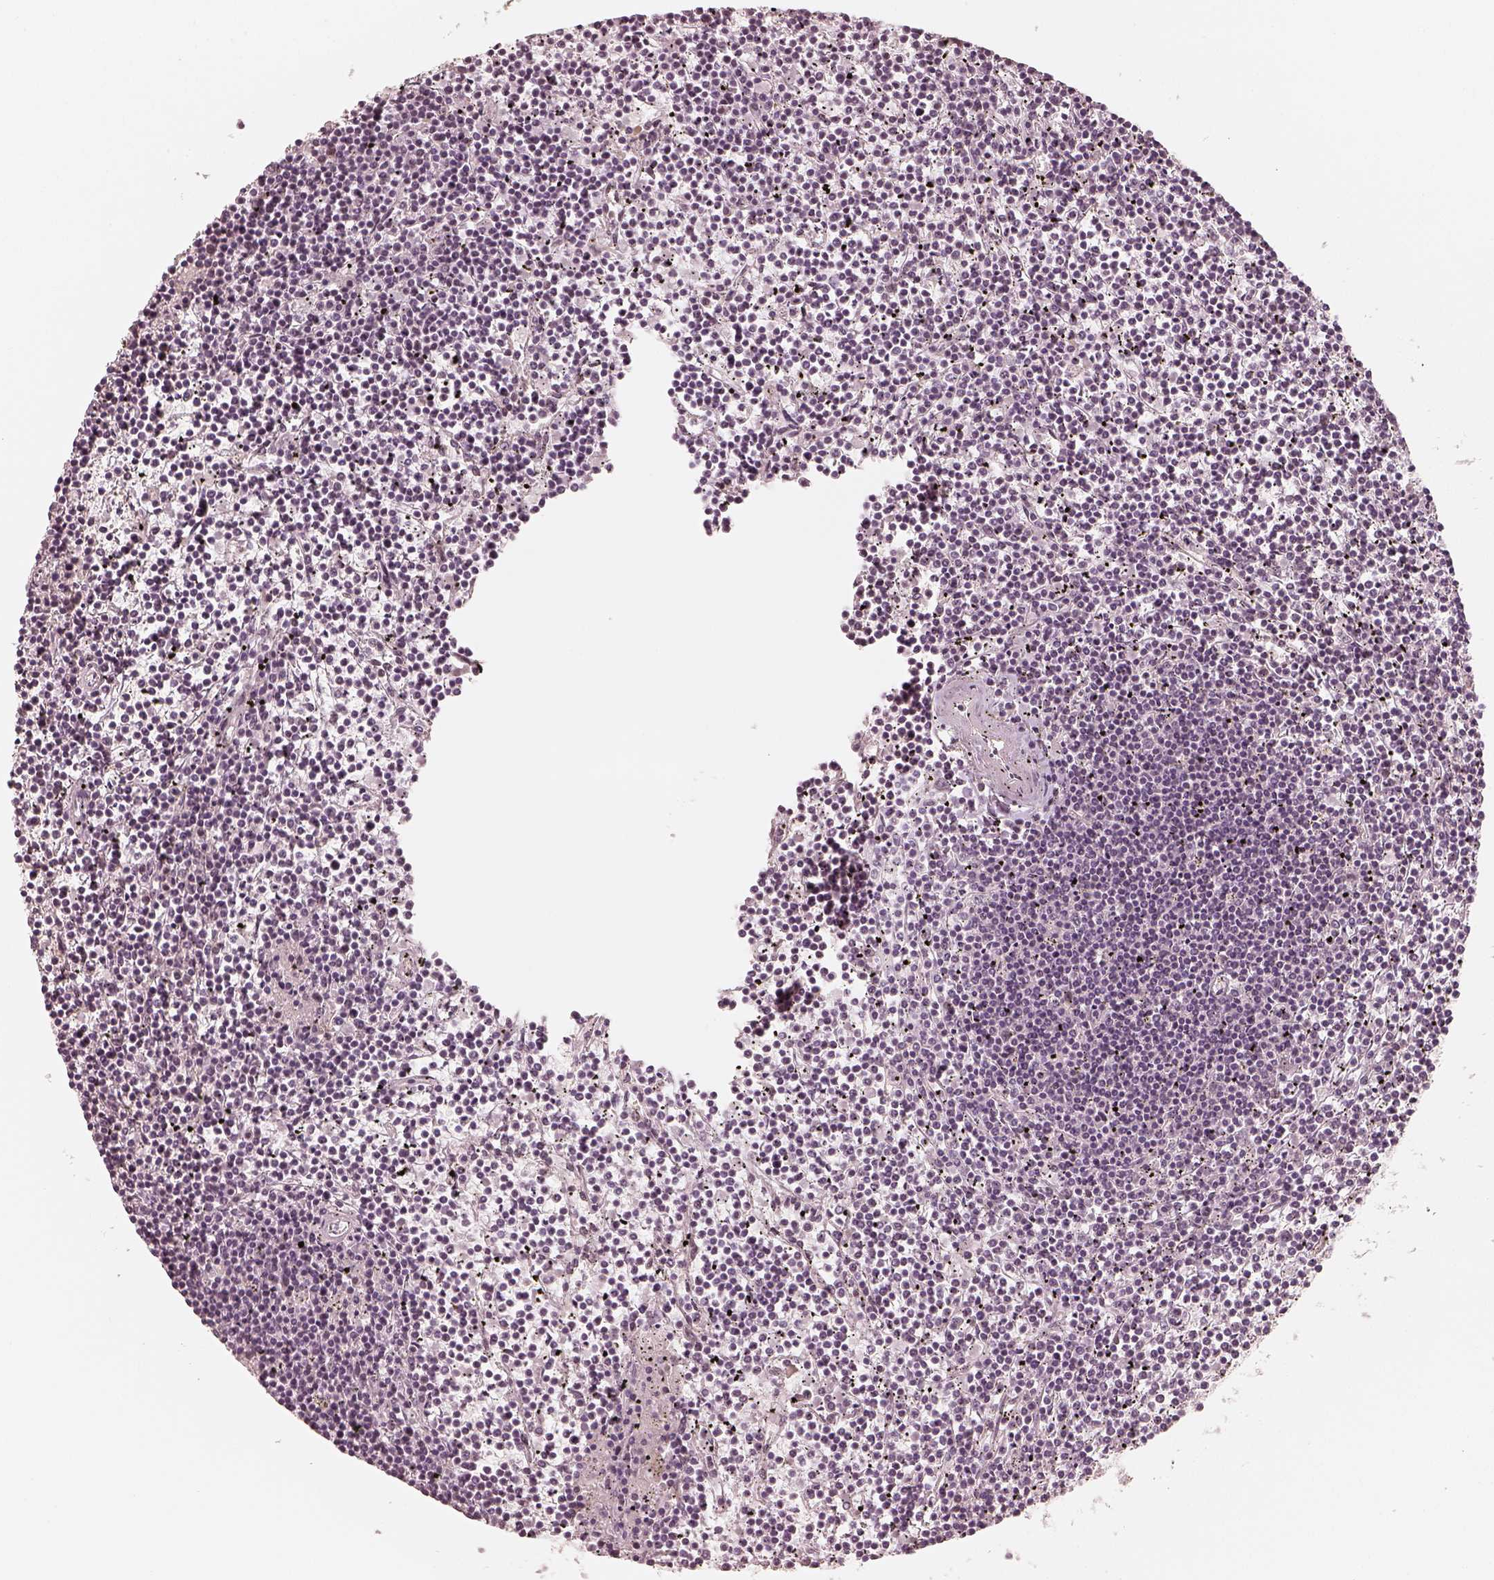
{"staining": {"intensity": "negative", "quantity": "none", "location": "none"}, "tissue": "lymphoma", "cell_type": "Tumor cells", "image_type": "cancer", "snomed": [{"axis": "morphology", "description": "Malignant lymphoma, non-Hodgkin's type, Low grade"}, {"axis": "topography", "description": "Spleen"}], "caption": "IHC histopathology image of neoplastic tissue: human malignant lymphoma, non-Hodgkin's type (low-grade) stained with DAB exhibits no significant protein positivity in tumor cells. (DAB immunohistochemistry visualized using brightfield microscopy, high magnification).", "gene": "GORASP2", "patient": {"sex": "female", "age": 19}}